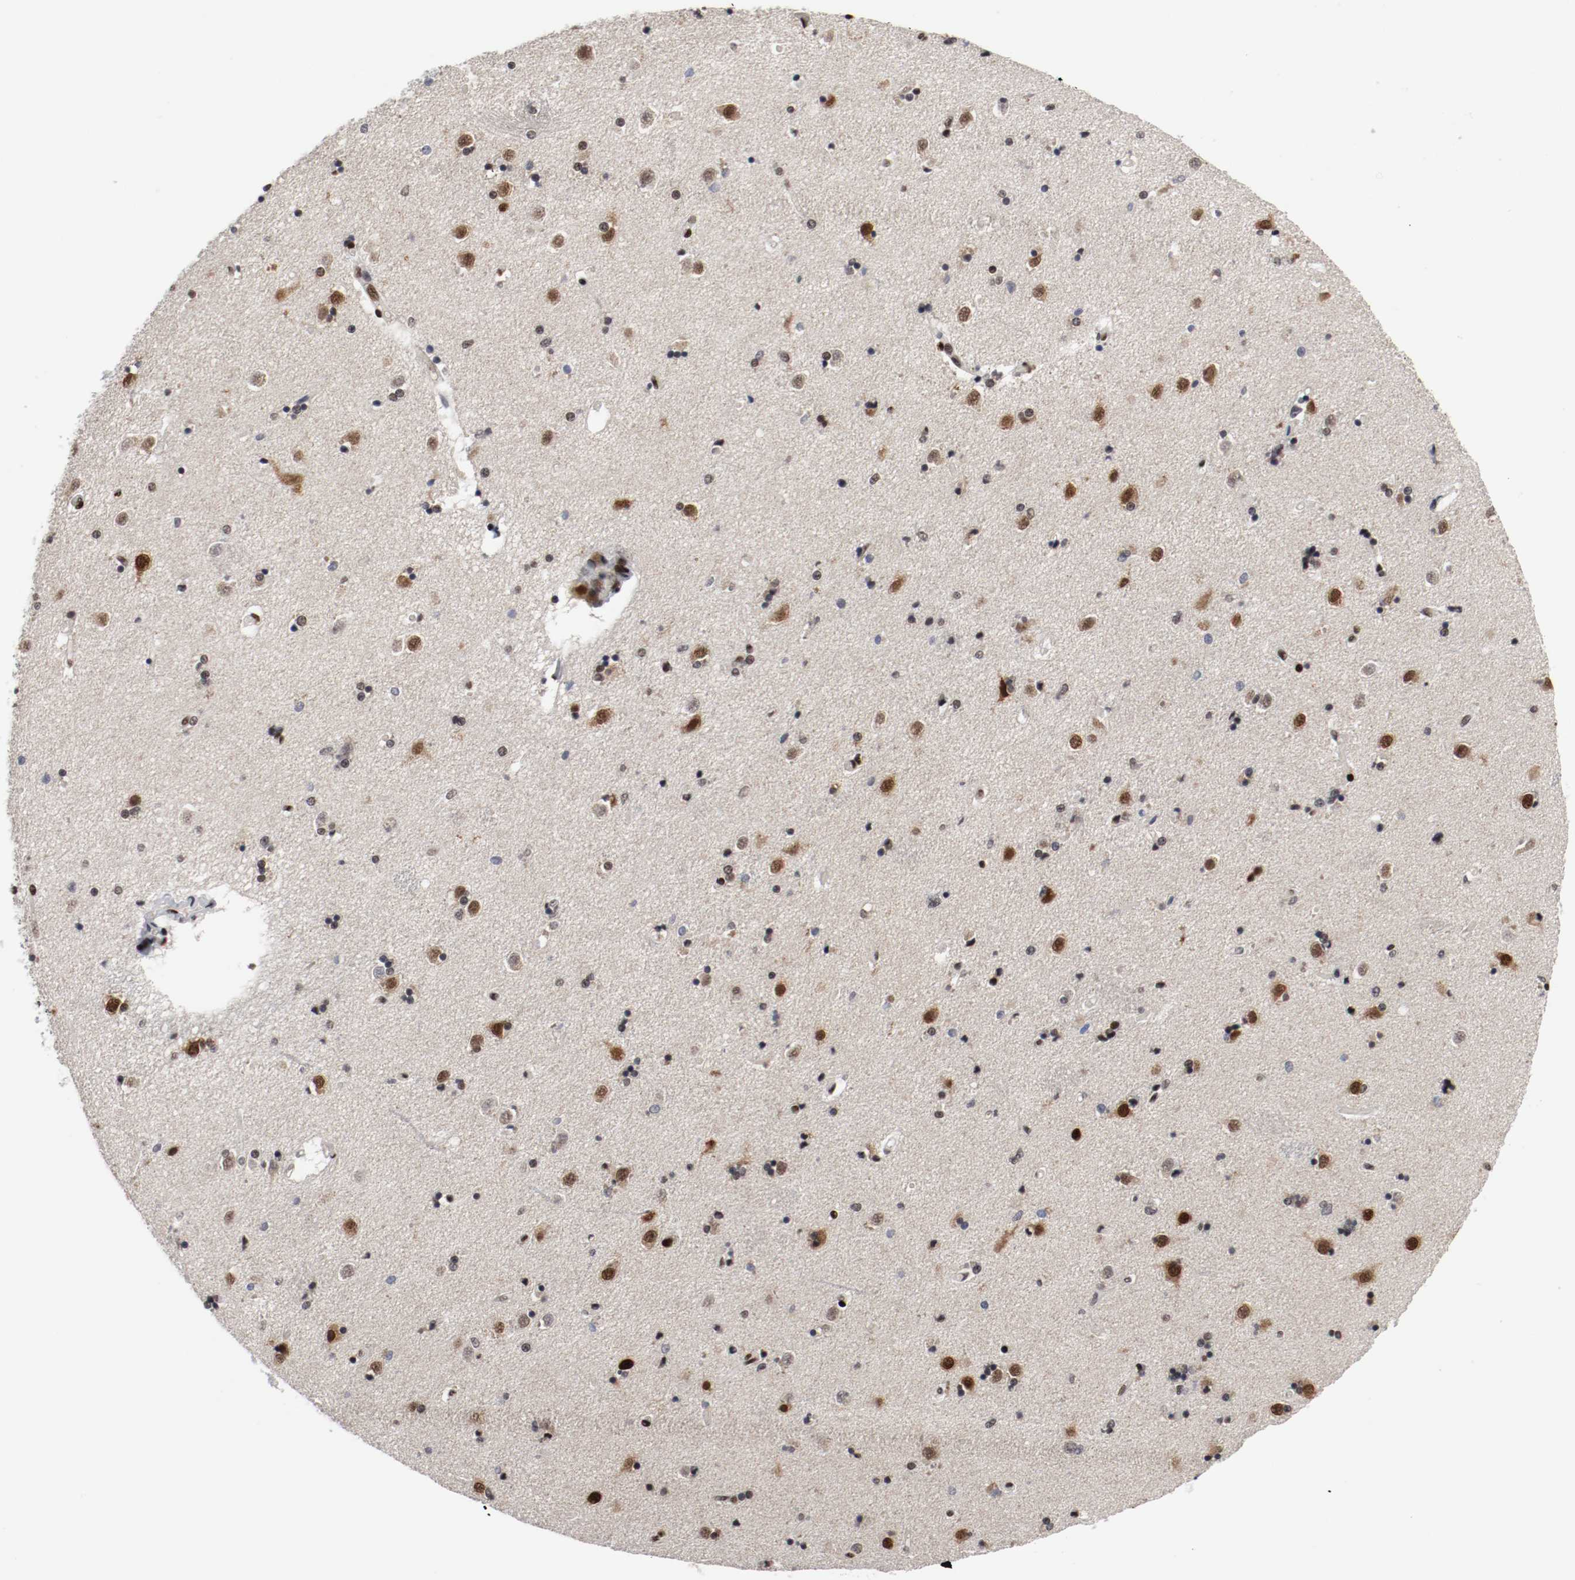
{"staining": {"intensity": "moderate", "quantity": "25%-75%", "location": "nuclear"}, "tissue": "caudate", "cell_type": "Glial cells", "image_type": "normal", "snomed": [{"axis": "morphology", "description": "Normal tissue, NOS"}, {"axis": "topography", "description": "Lateral ventricle wall"}], "caption": "A brown stain shows moderate nuclear expression of a protein in glial cells of unremarkable caudate. (IHC, brightfield microscopy, high magnification).", "gene": "MEF2D", "patient": {"sex": "female", "age": 54}}